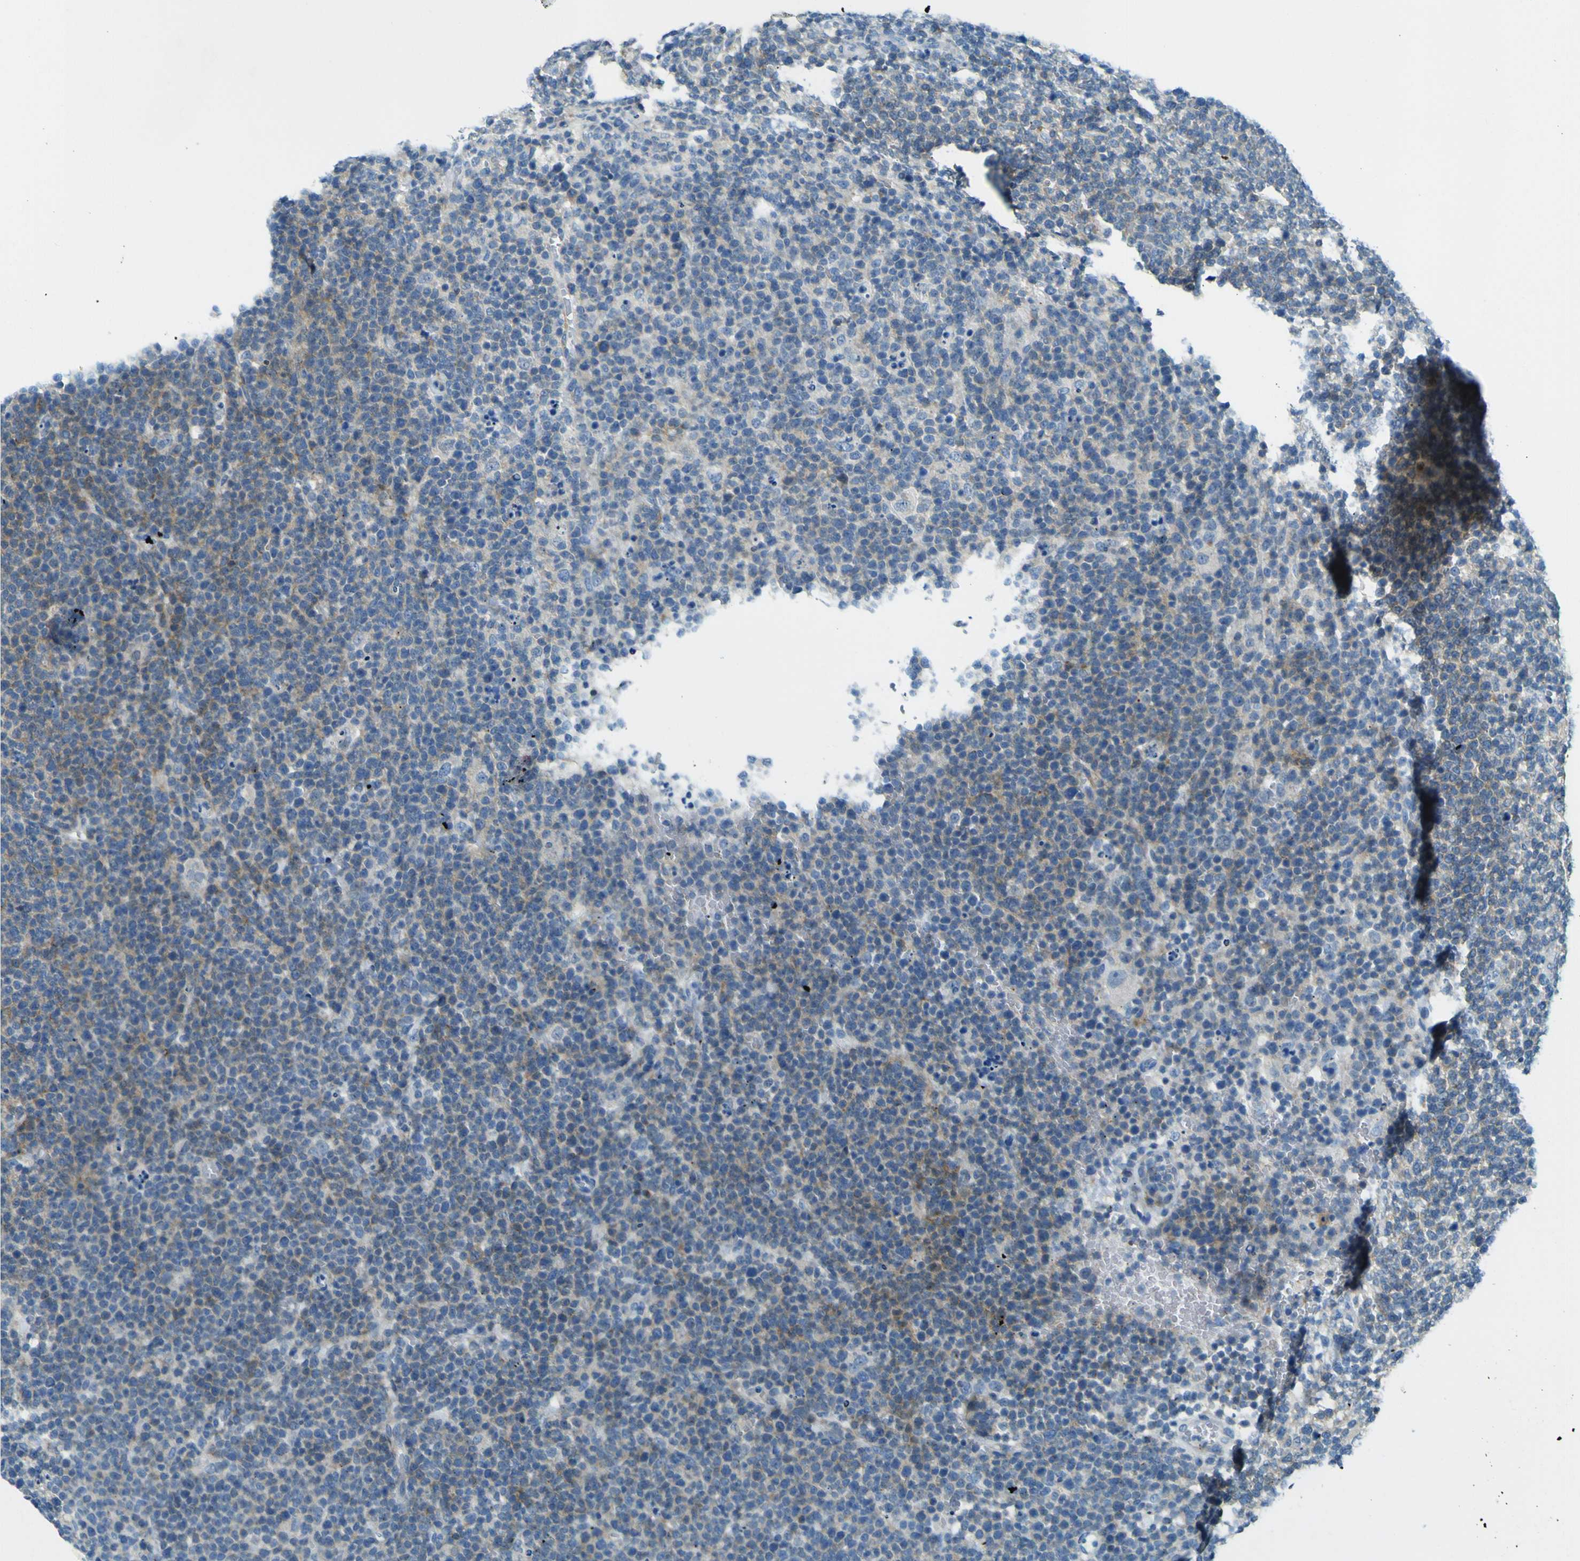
{"staining": {"intensity": "moderate", "quantity": "25%-75%", "location": "cytoplasmic/membranous"}, "tissue": "lymphoma", "cell_type": "Tumor cells", "image_type": "cancer", "snomed": [{"axis": "morphology", "description": "Malignant lymphoma, non-Hodgkin's type, High grade"}, {"axis": "topography", "description": "Lymph node"}], "caption": "High-grade malignant lymphoma, non-Hodgkin's type tissue displays moderate cytoplasmic/membranous expression in about 25%-75% of tumor cells", "gene": "SORCS1", "patient": {"sex": "male", "age": 61}}